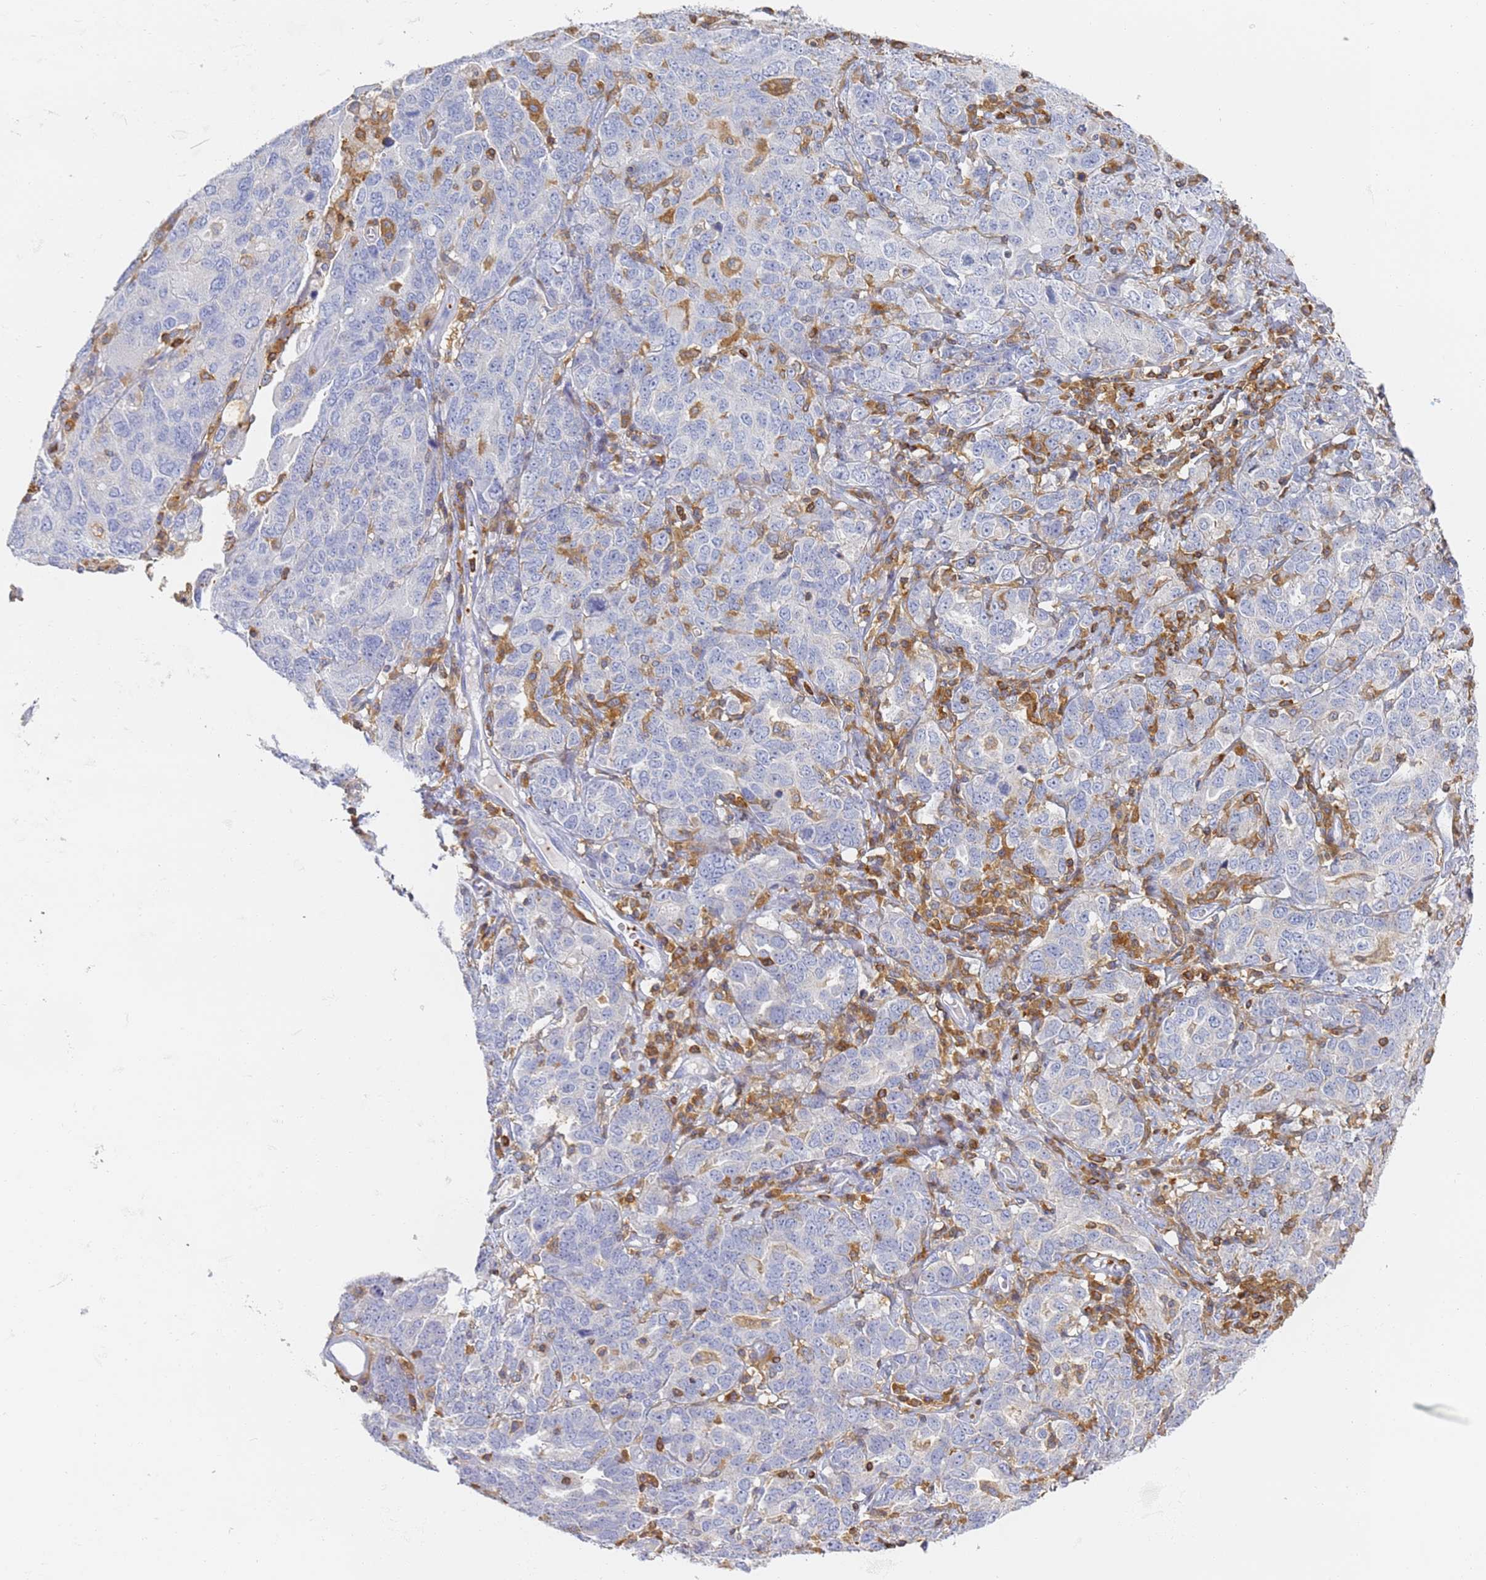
{"staining": {"intensity": "negative", "quantity": "none", "location": "none"}, "tissue": "ovarian cancer", "cell_type": "Tumor cells", "image_type": "cancer", "snomed": [{"axis": "morphology", "description": "Carcinoma, endometroid"}, {"axis": "topography", "description": "Ovary"}], "caption": "This is an immunohistochemistry (IHC) image of human endometroid carcinoma (ovarian). There is no positivity in tumor cells.", "gene": "BIN2", "patient": {"sex": "female", "age": 62}}